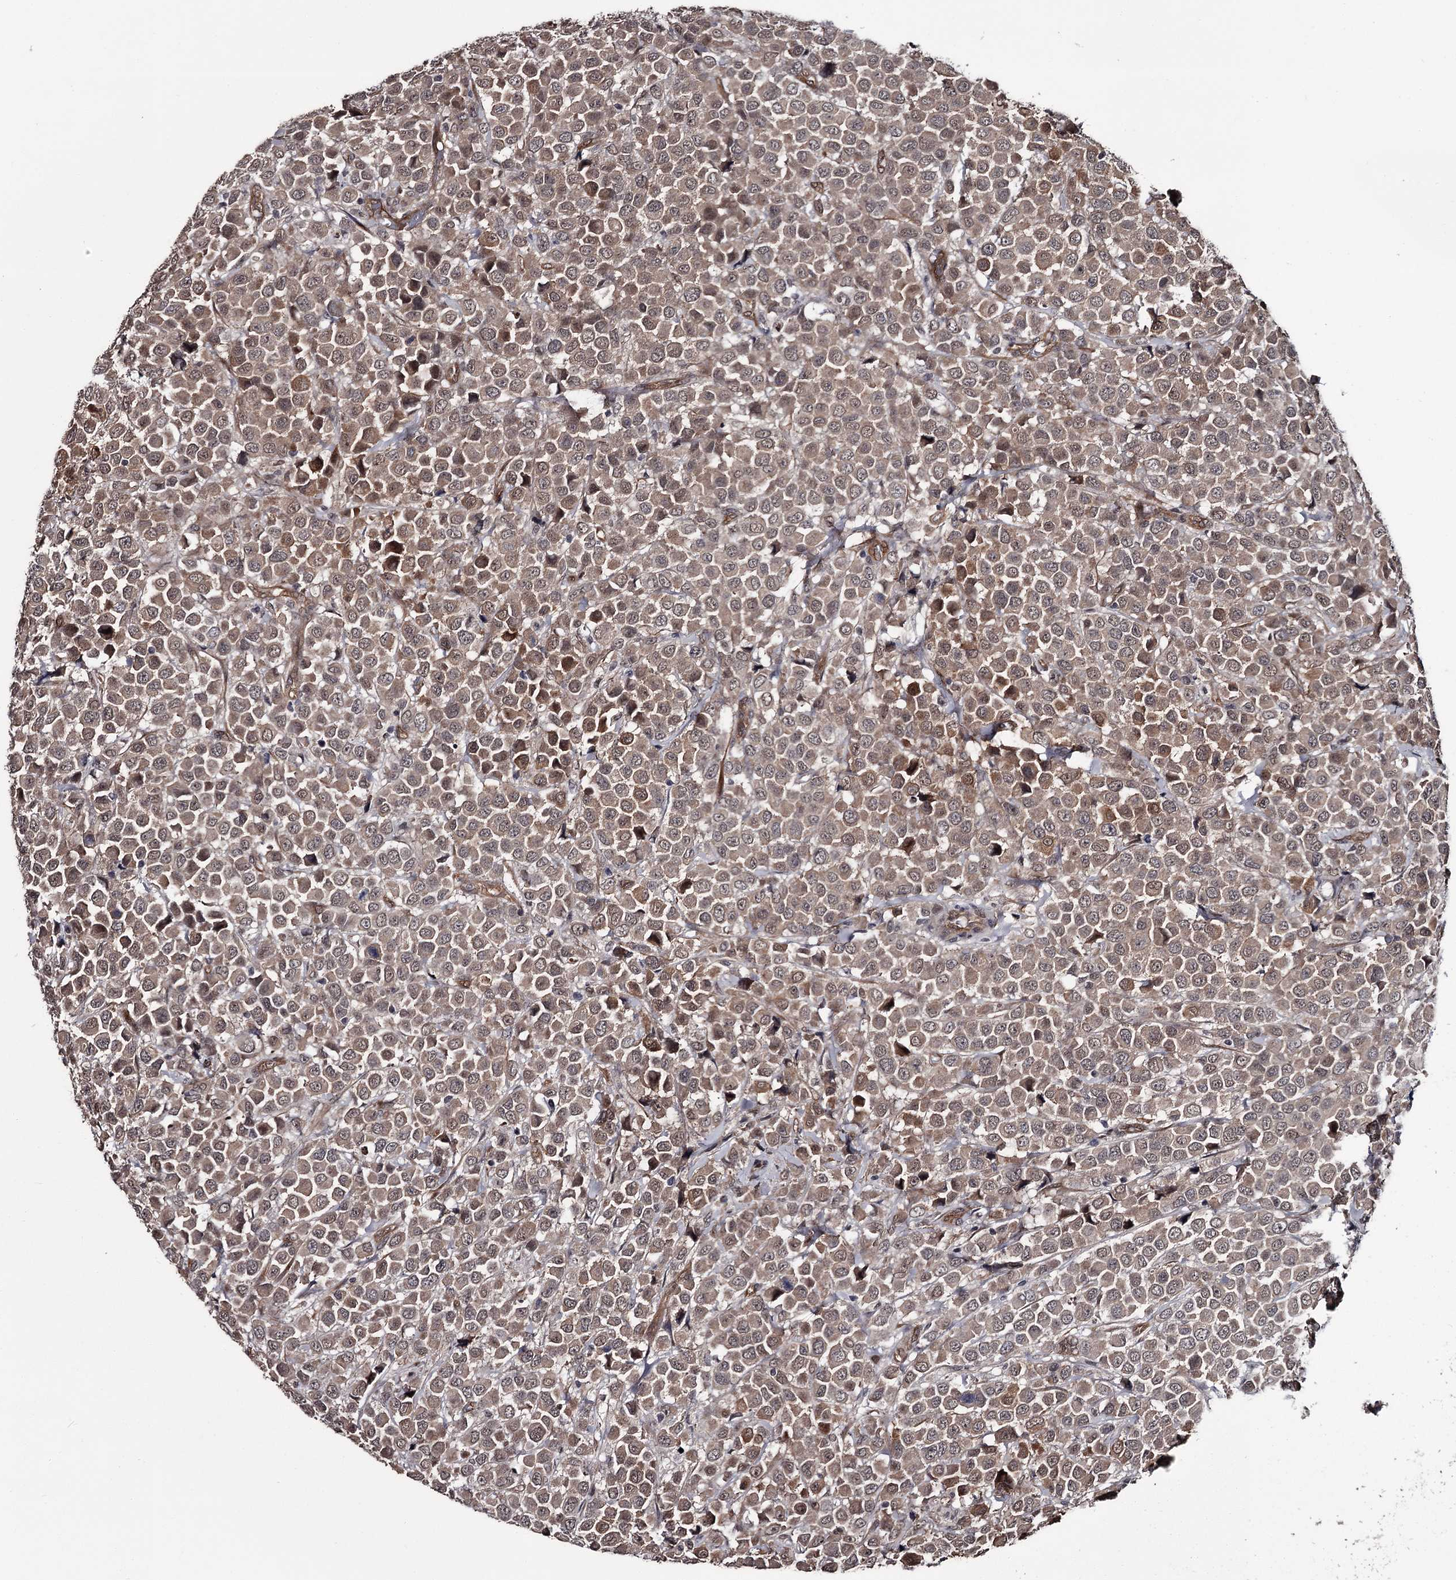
{"staining": {"intensity": "moderate", "quantity": ">75%", "location": "cytoplasmic/membranous,nuclear"}, "tissue": "breast cancer", "cell_type": "Tumor cells", "image_type": "cancer", "snomed": [{"axis": "morphology", "description": "Duct carcinoma"}, {"axis": "topography", "description": "Breast"}], "caption": "High-magnification brightfield microscopy of breast cancer (intraductal carcinoma) stained with DAB (brown) and counterstained with hematoxylin (blue). tumor cells exhibit moderate cytoplasmic/membranous and nuclear expression is identified in approximately>75% of cells. (DAB IHC, brown staining for protein, blue staining for nuclei).", "gene": "CDC42EP2", "patient": {"sex": "female", "age": 61}}